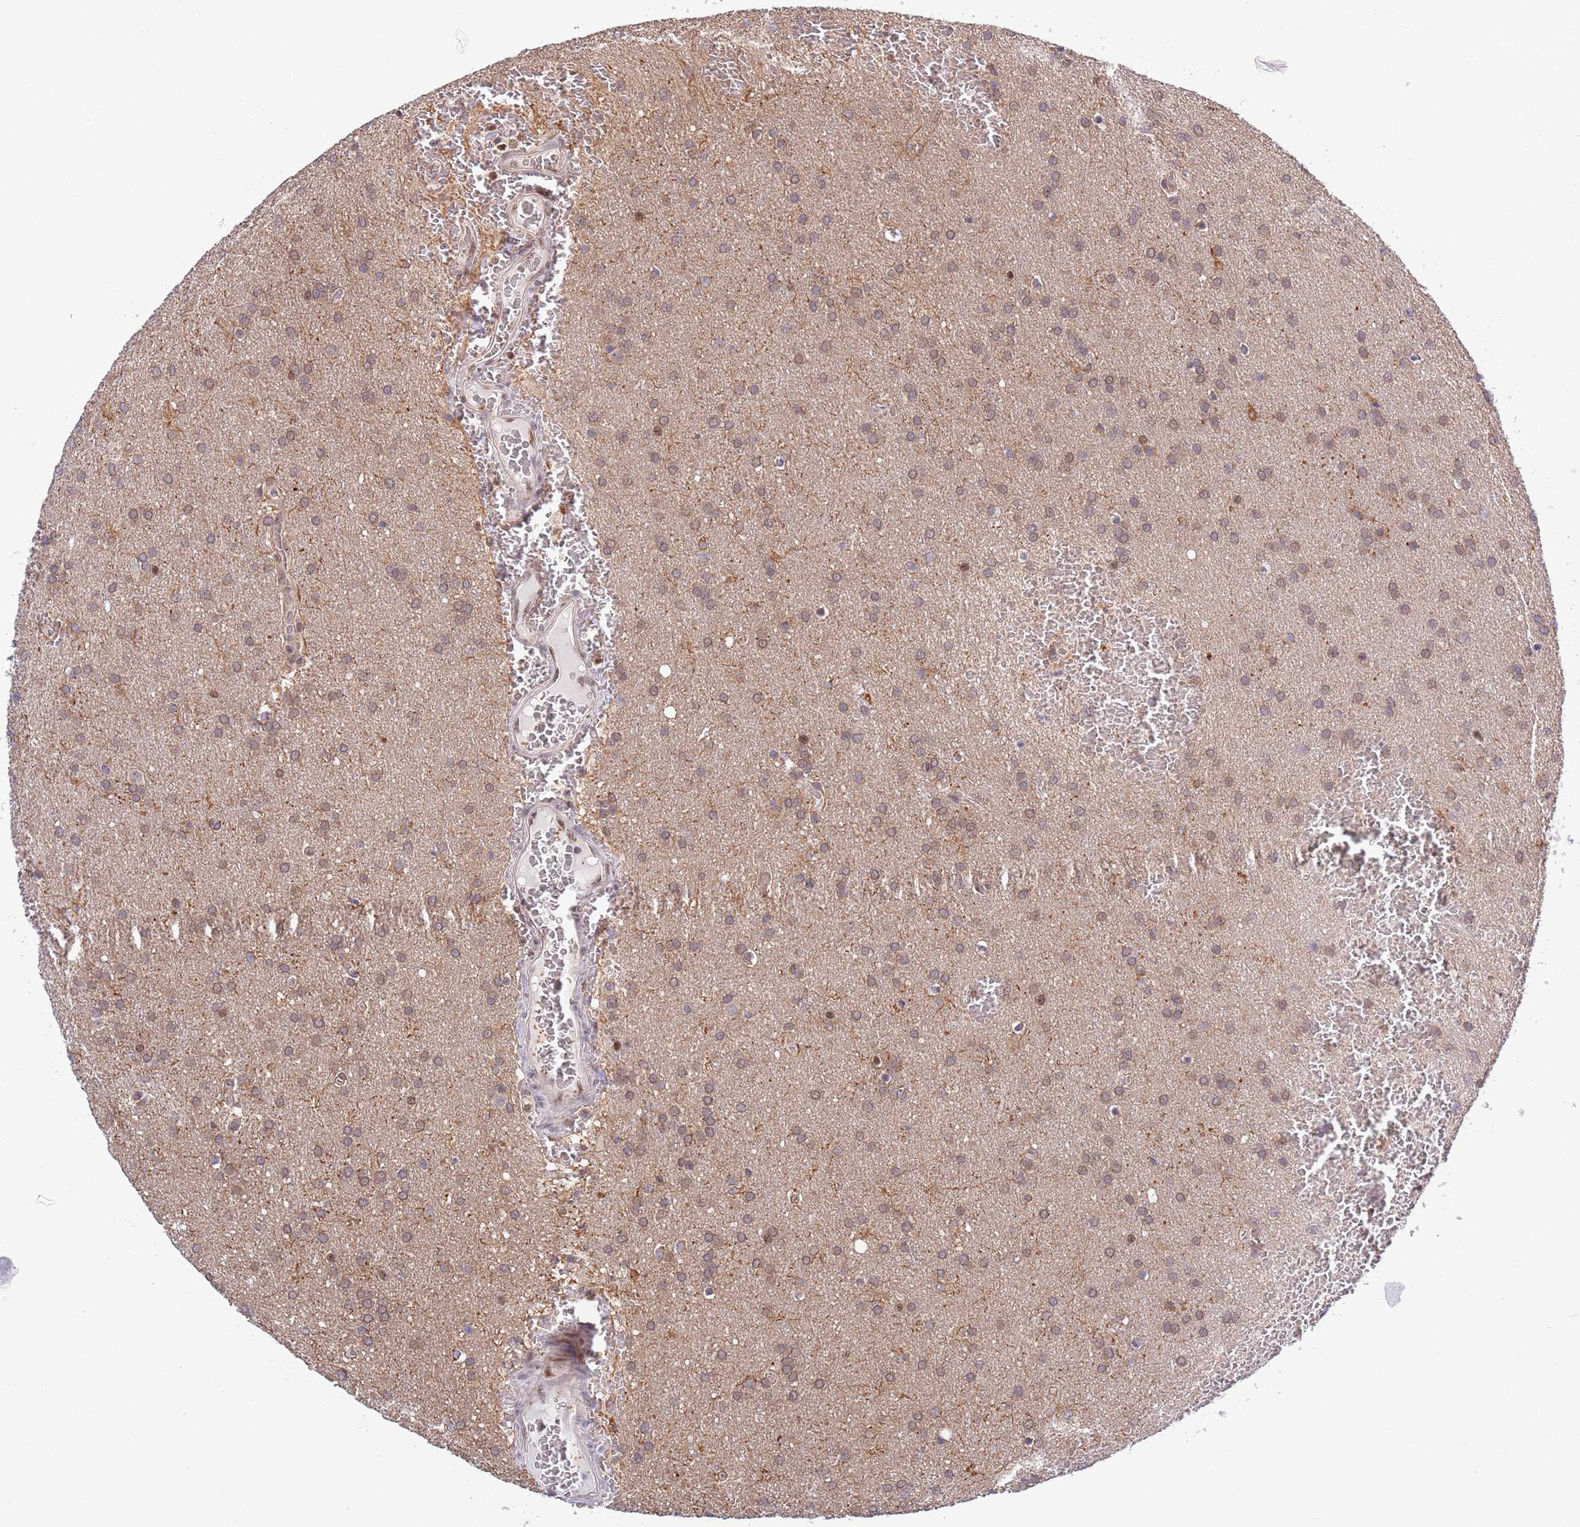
{"staining": {"intensity": "weak", "quantity": "25%-75%", "location": "cytoplasmic/membranous"}, "tissue": "glioma", "cell_type": "Tumor cells", "image_type": "cancer", "snomed": [{"axis": "morphology", "description": "Glioma, malignant, Low grade"}, {"axis": "topography", "description": "Brain"}], "caption": "Tumor cells reveal low levels of weak cytoplasmic/membranous staining in approximately 25%-75% of cells in human malignant glioma (low-grade).", "gene": "TBX10", "patient": {"sex": "female", "age": 32}}